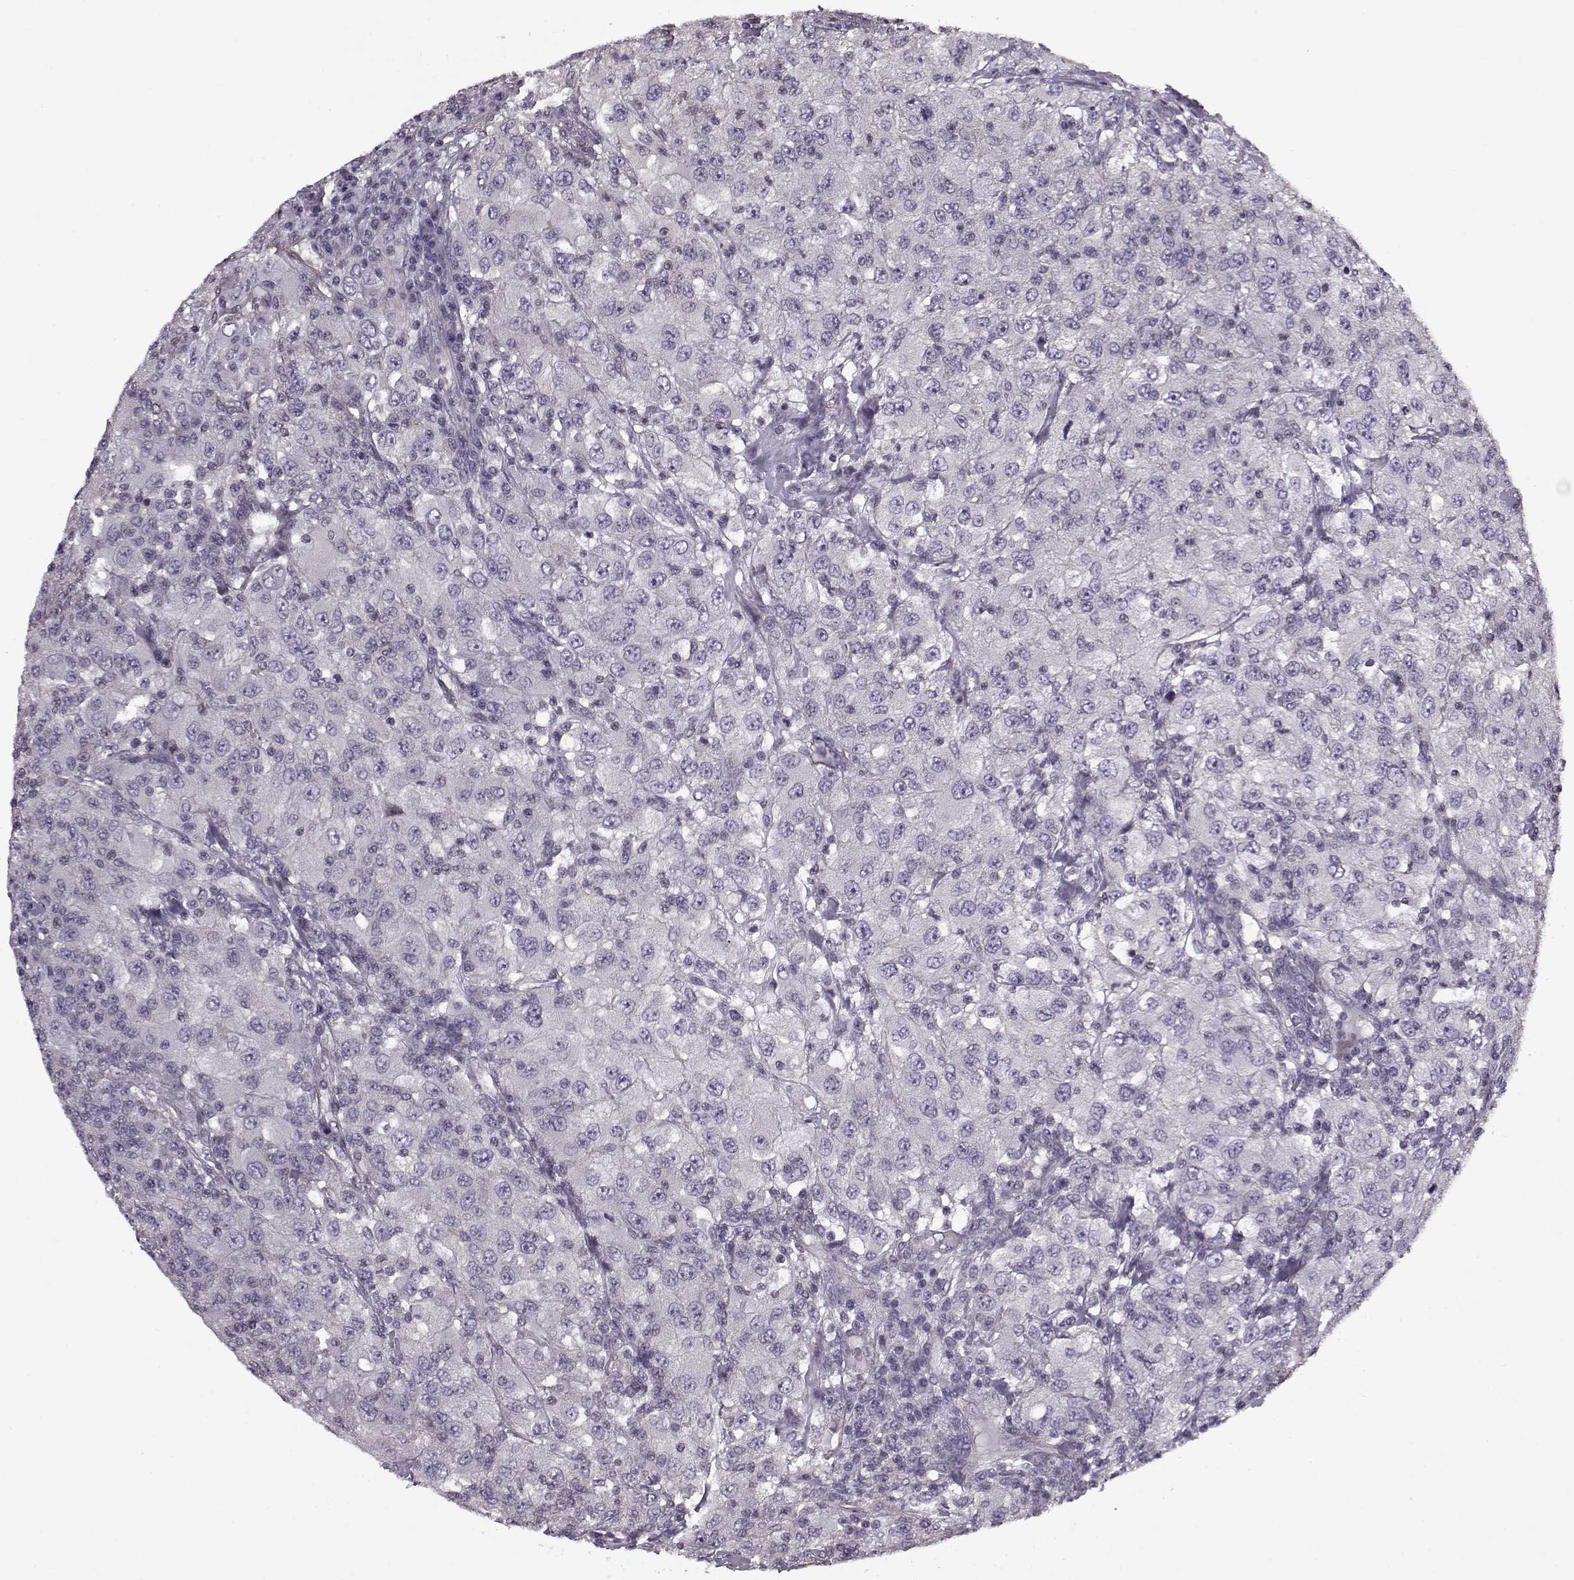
{"staining": {"intensity": "negative", "quantity": "none", "location": "none"}, "tissue": "renal cancer", "cell_type": "Tumor cells", "image_type": "cancer", "snomed": [{"axis": "morphology", "description": "Adenocarcinoma, NOS"}, {"axis": "topography", "description": "Kidney"}], "caption": "This is a micrograph of IHC staining of renal cancer (adenocarcinoma), which shows no positivity in tumor cells. Nuclei are stained in blue.", "gene": "KRT9", "patient": {"sex": "female", "age": 67}}